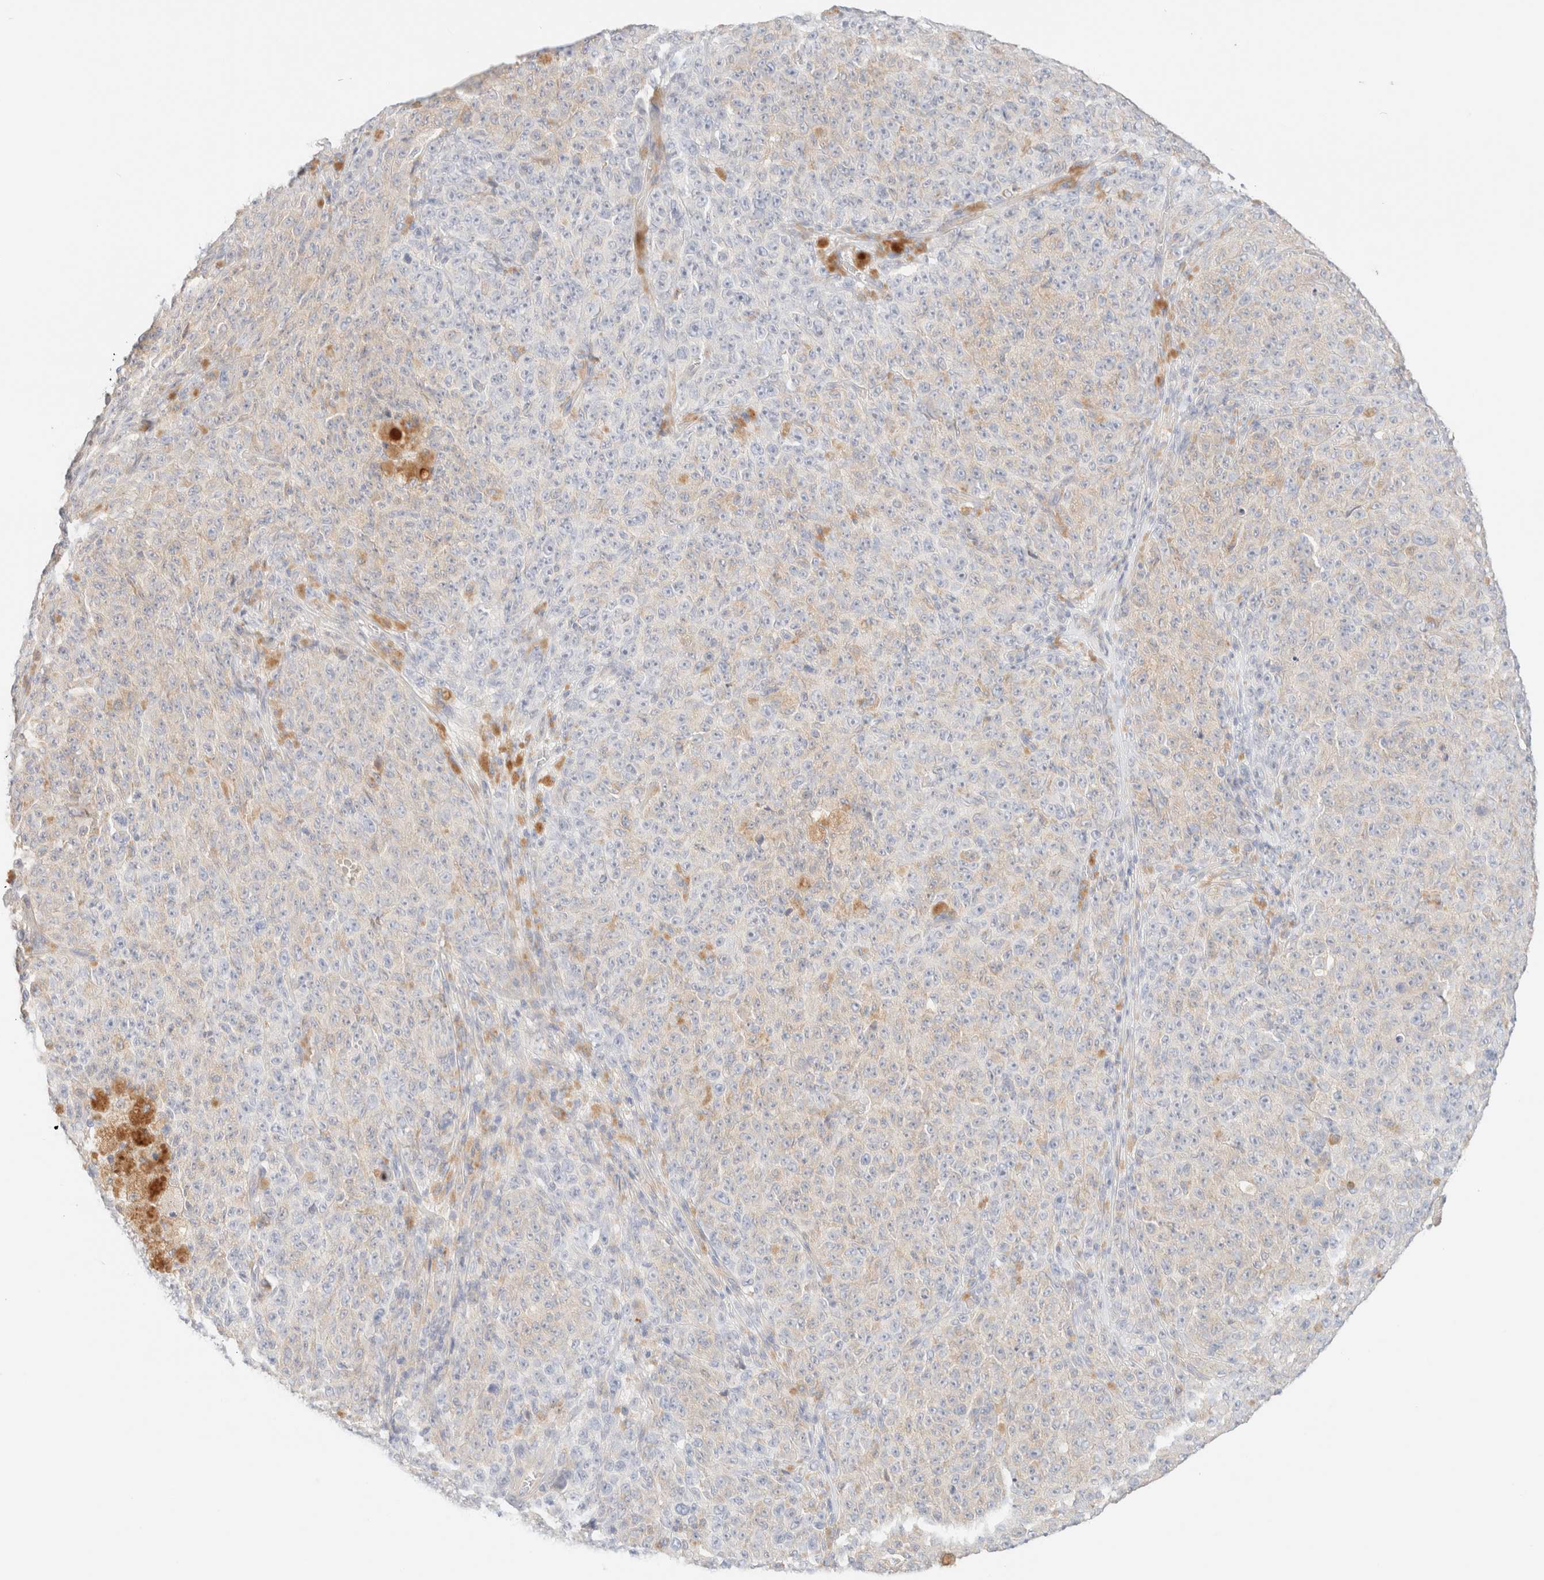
{"staining": {"intensity": "negative", "quantity": "none", "location": "none"}, "tissue": "melanoma", "cell_type": "Tumor cells", "image_type": "cancer", "snomed": [{"axis": "morphology", "description": "Malignant melanoma, NOS"}, {"axis": "topography", "description": "Skin"}], "caption": "Malignant melanoma was stained to show a protein in brown. There is no significant staining in tumor cells.", "gene": "SARM1", "patient": {"sex": "female", "age": 82}}